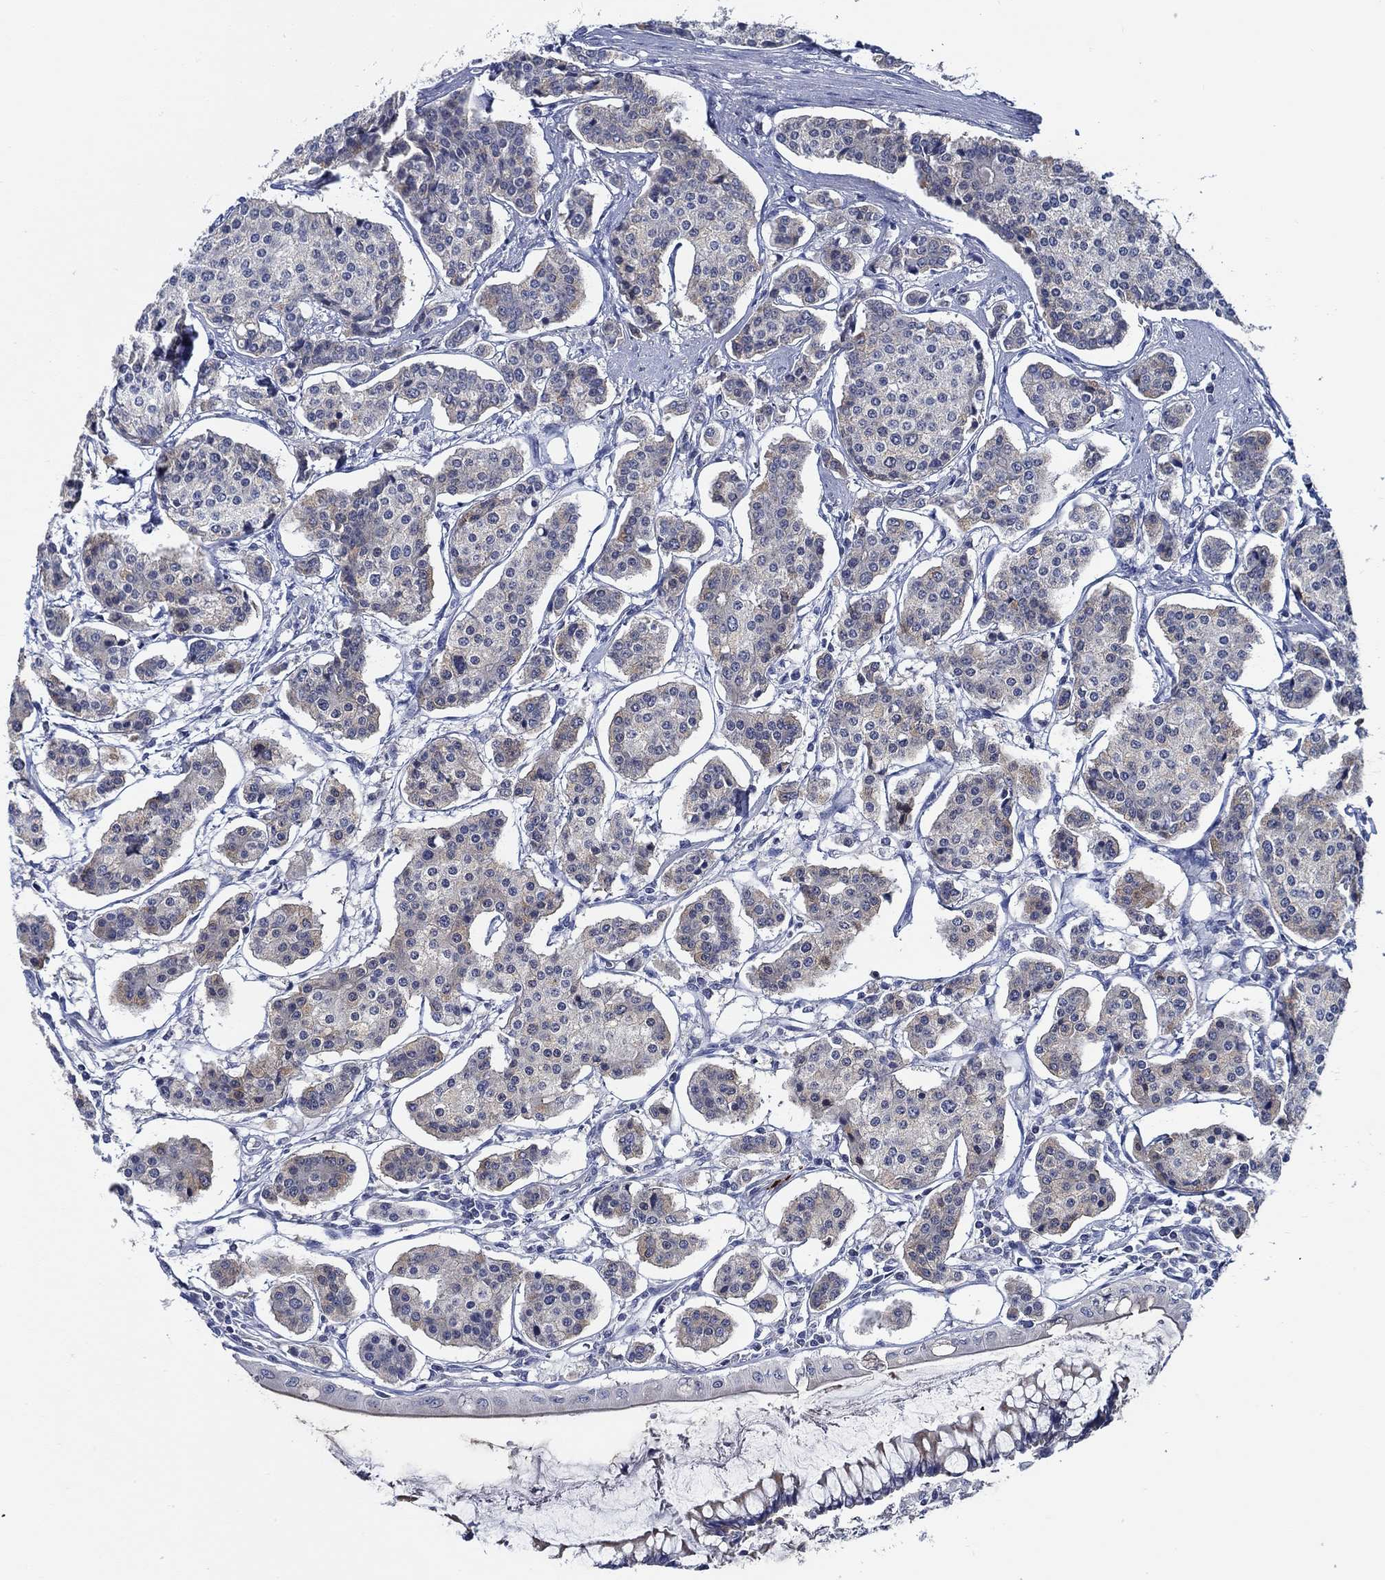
{"staining": {"intensity": "negative", "quantity": "none", "location": "none"}, "tissue": "carcinoid", "cell_type": "Tumor cells", "image_type": "cancer", "snomed": [{"axis": "morphology", "description": "Carcinoid, malignant, NOS"}, {"axis": "topography", "description": "Small intestine"}], "caption": "Immunohistochemistry of malignant carcinoid displays no expression in tumor cells.", "gene": "ALOX12", "patient": {"sex": "female", "age": 65}}